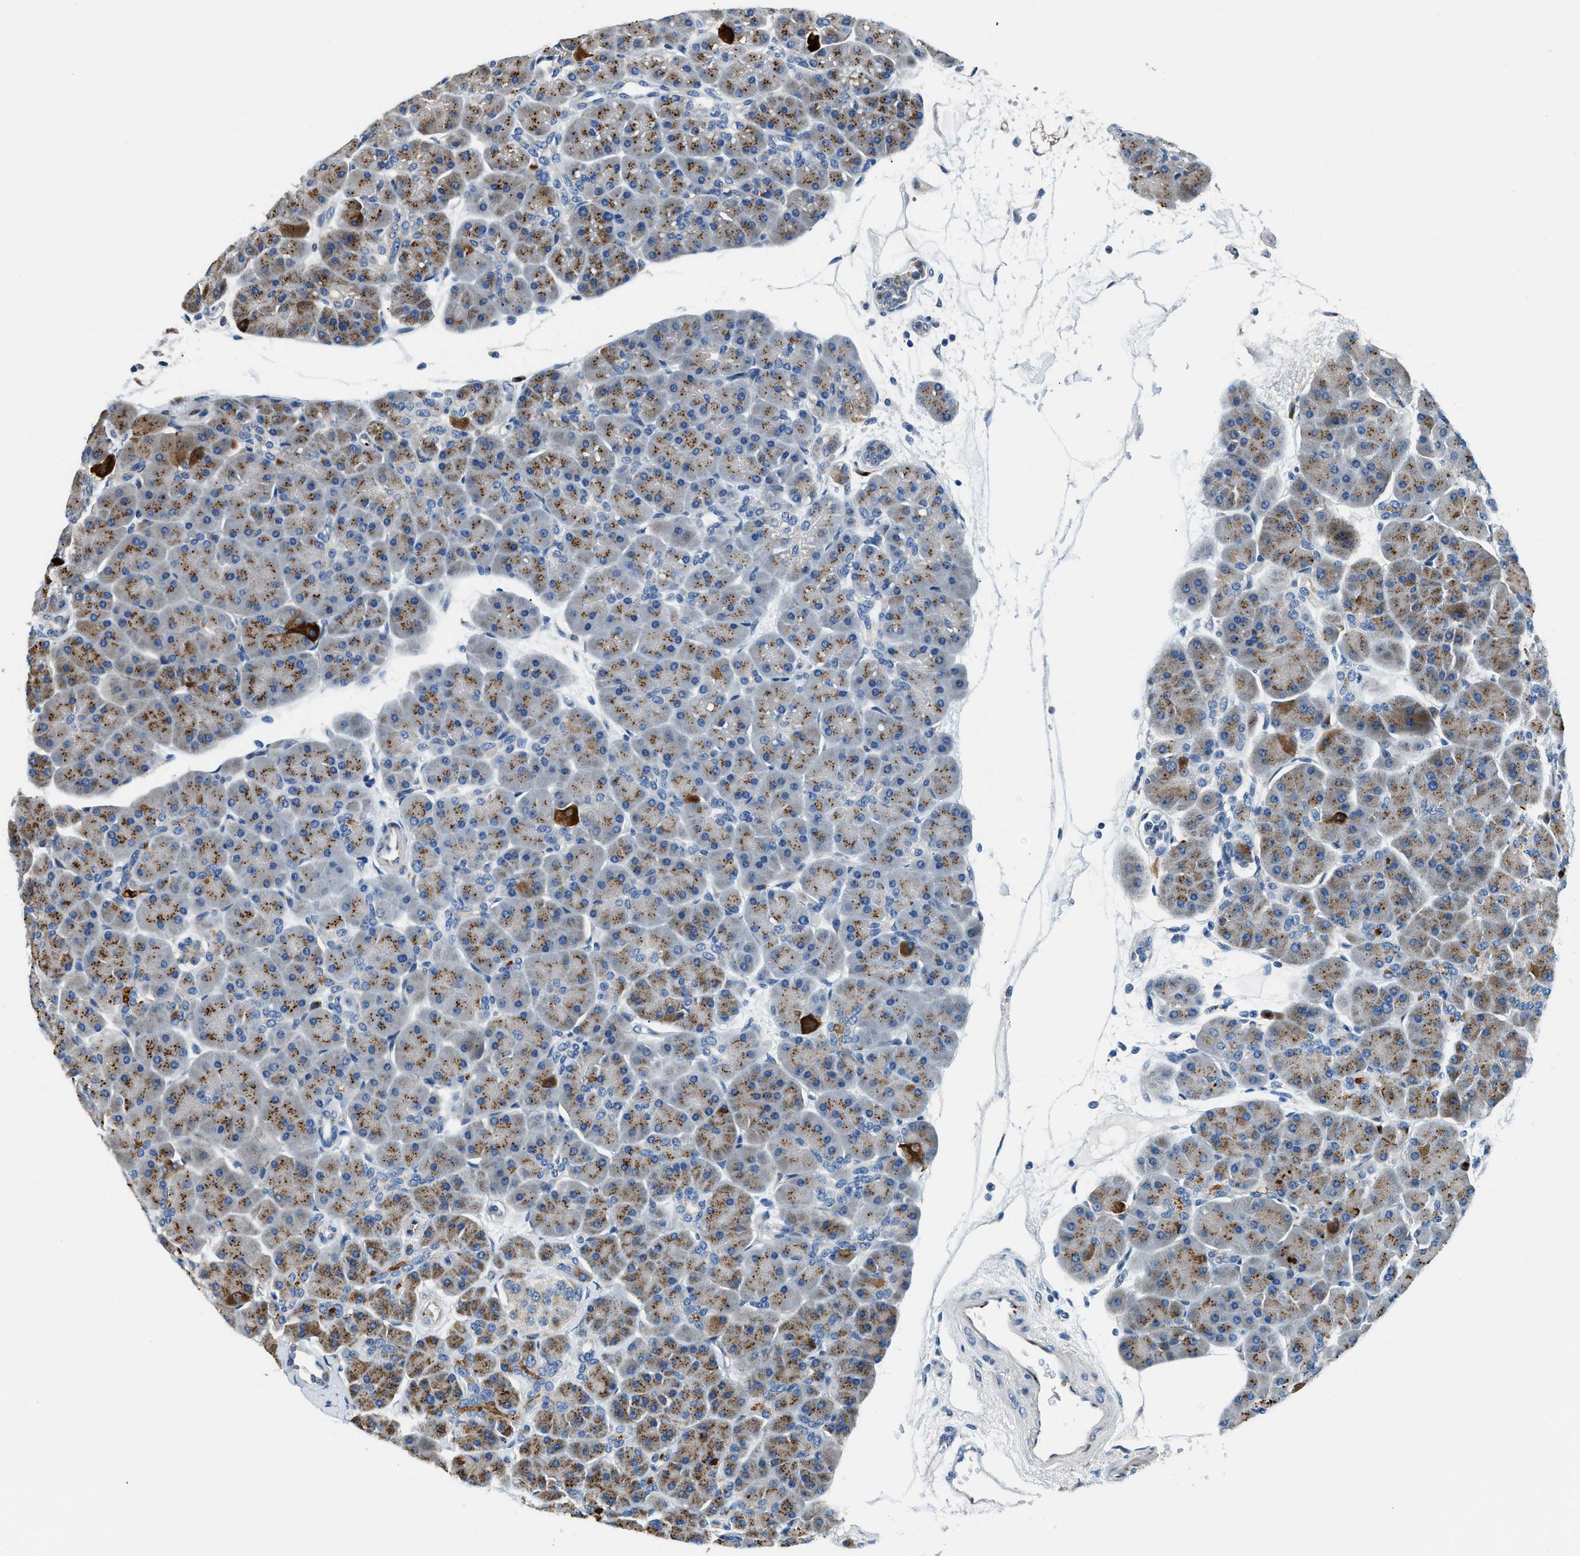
{"staining": {"intensity": "strong", "quantity": "25%-75%", "location": "cytoplasmic/membranous"}, "tissue": "pancreas", "cell_type": "Exocrine glandular cells", "image_type": "normal", "snomed": [{"axis": "morphology", "description": "Normal tissue, NOS"}, {"axis": "topography", "description": "Pancreas"}], "caption": "Protein analysis of unremarkable pancreas displays strong cytoplasmic/membranous expression in about 25%-75% of exocrine glandular cells. (DAB IHC, brown staining for protein, blue staining for nuclei).", "gene": "FUT8", "patient": {"sex": "male", "age": 66}}